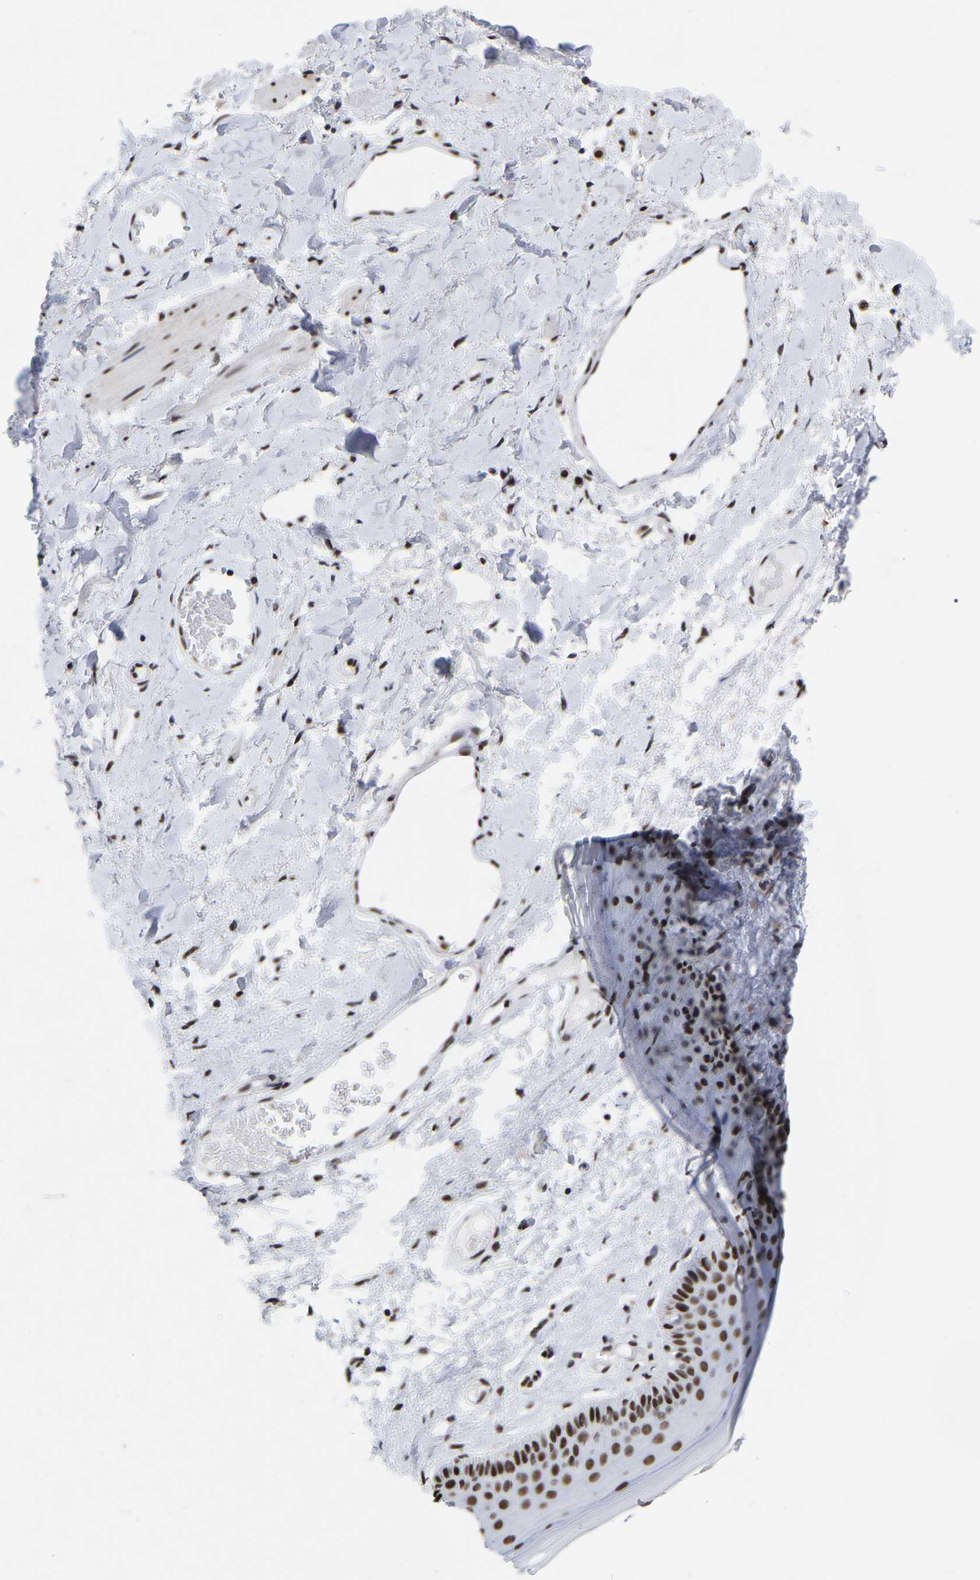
{"staining": {"intensity": "strong", "quantity": ">75%", "location": "nuclear"}, "tissue": "skin", "cell_type": "Epidermal cells", "image_type": "normal", "snomed": [{"axis": "morphology", "description": "Normal tissue, NOS"}, {"axis": "topography", "description": "Vulva"}], "caption": "Human skin stained for a protein (brown) displays strong nuclear positive expression in approximately >75% of epidermal cells.", "gene": "PRCC", "patient": {"sex": "female", "age": 73}}